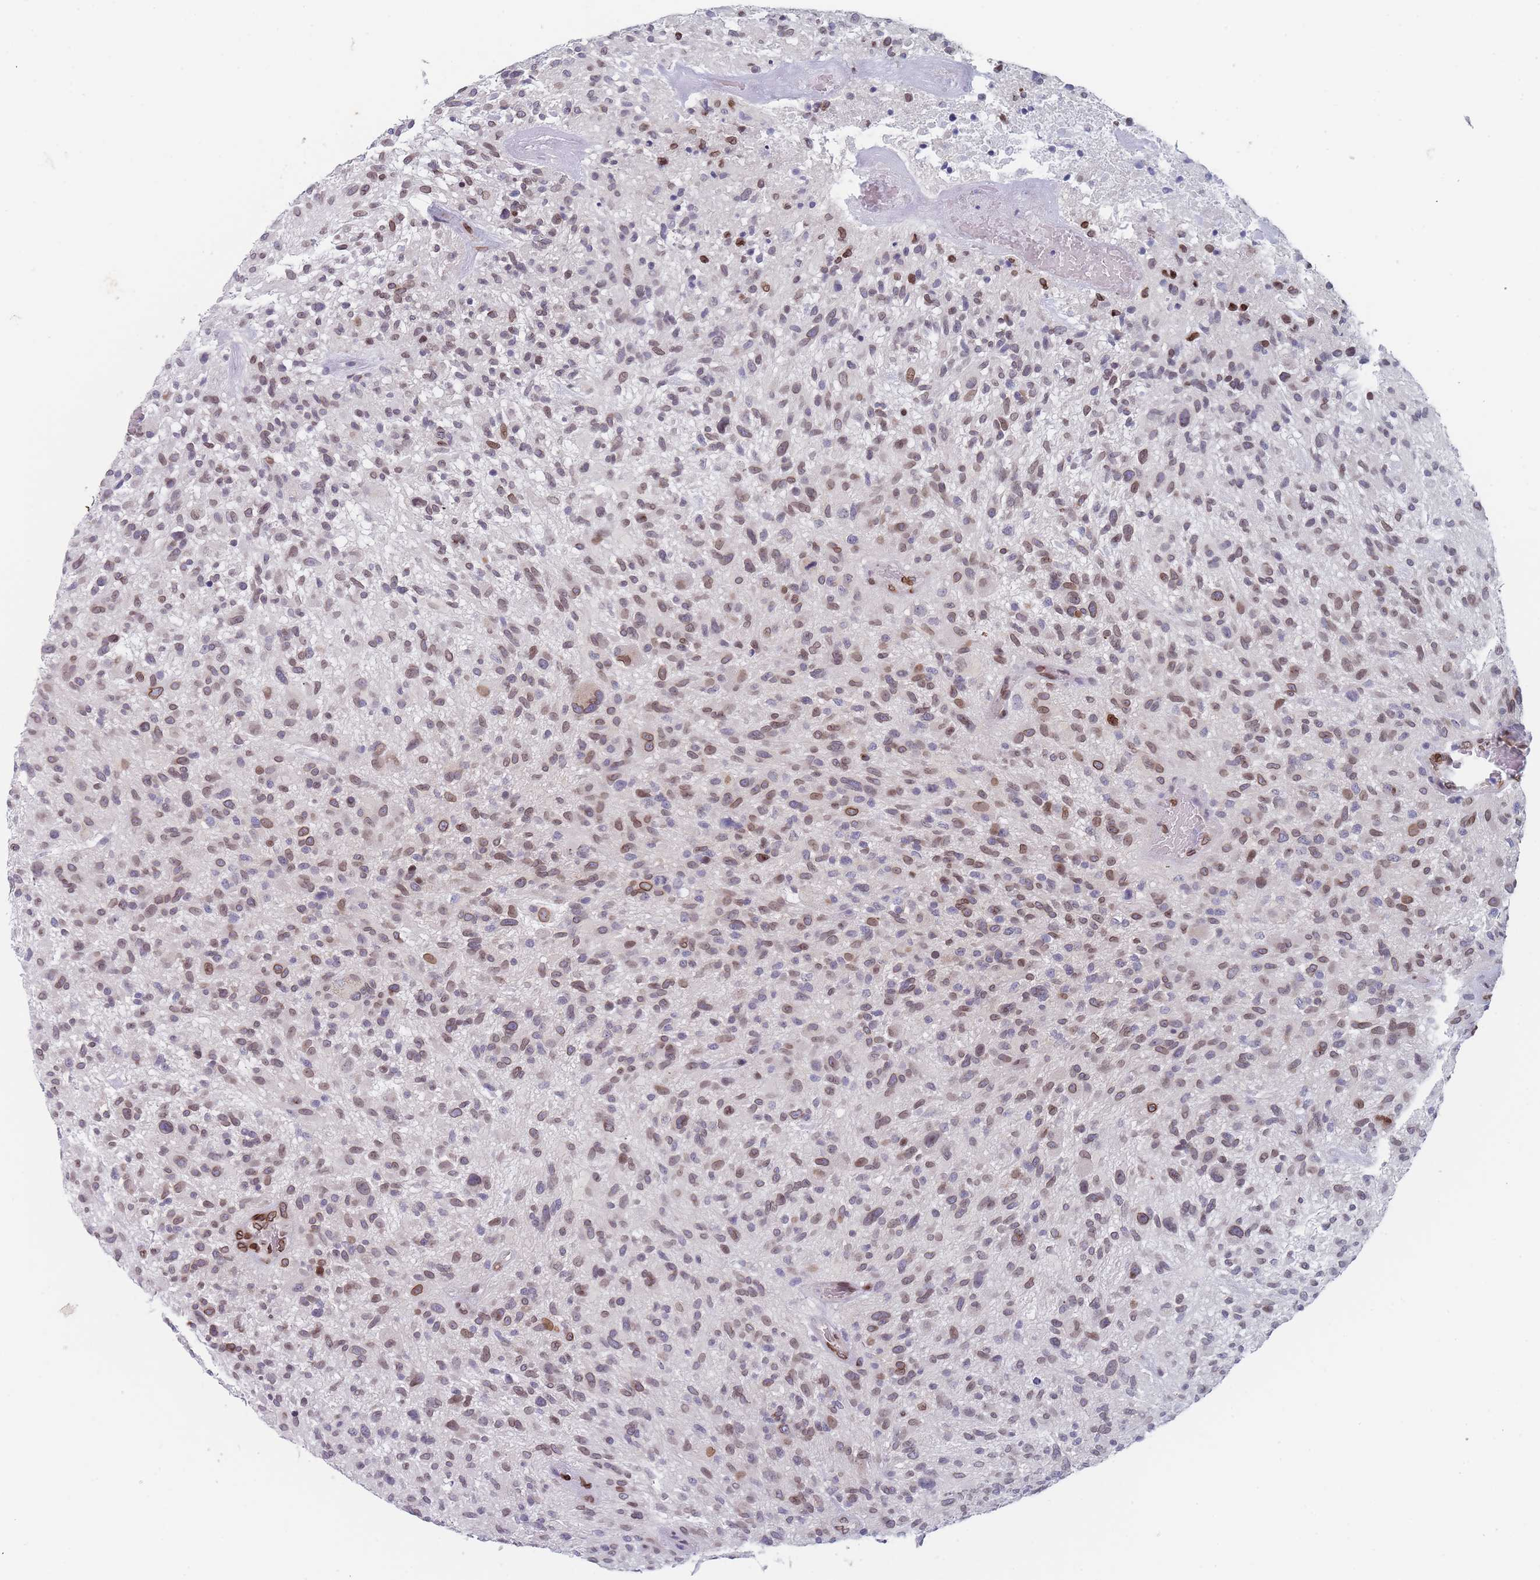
{"staining": {"intensity": "moderate", "quantity": "25%-75%", "location": "cytoplasmic/membranous,nuclear"}, "tissue": "glioma", "cell_type": "Tumor cells", "image_type": "cancer", "snomed": [{"axis": "morphology", "description": "Glioma, malignant, High grade"}, {"axis": "topography", "description": "Brain"}], "caption": "Immunohistochemistry (IHC) of human malignant glioma (high-grade) shows medium levels of moderate cytoplasmic/membranous and nuclear expression in about 25%-75% of tumor cells. Nuclei are stained in blue.", "gene": "ZBTB1", "patient": {"sex": "male", "age": 47}}